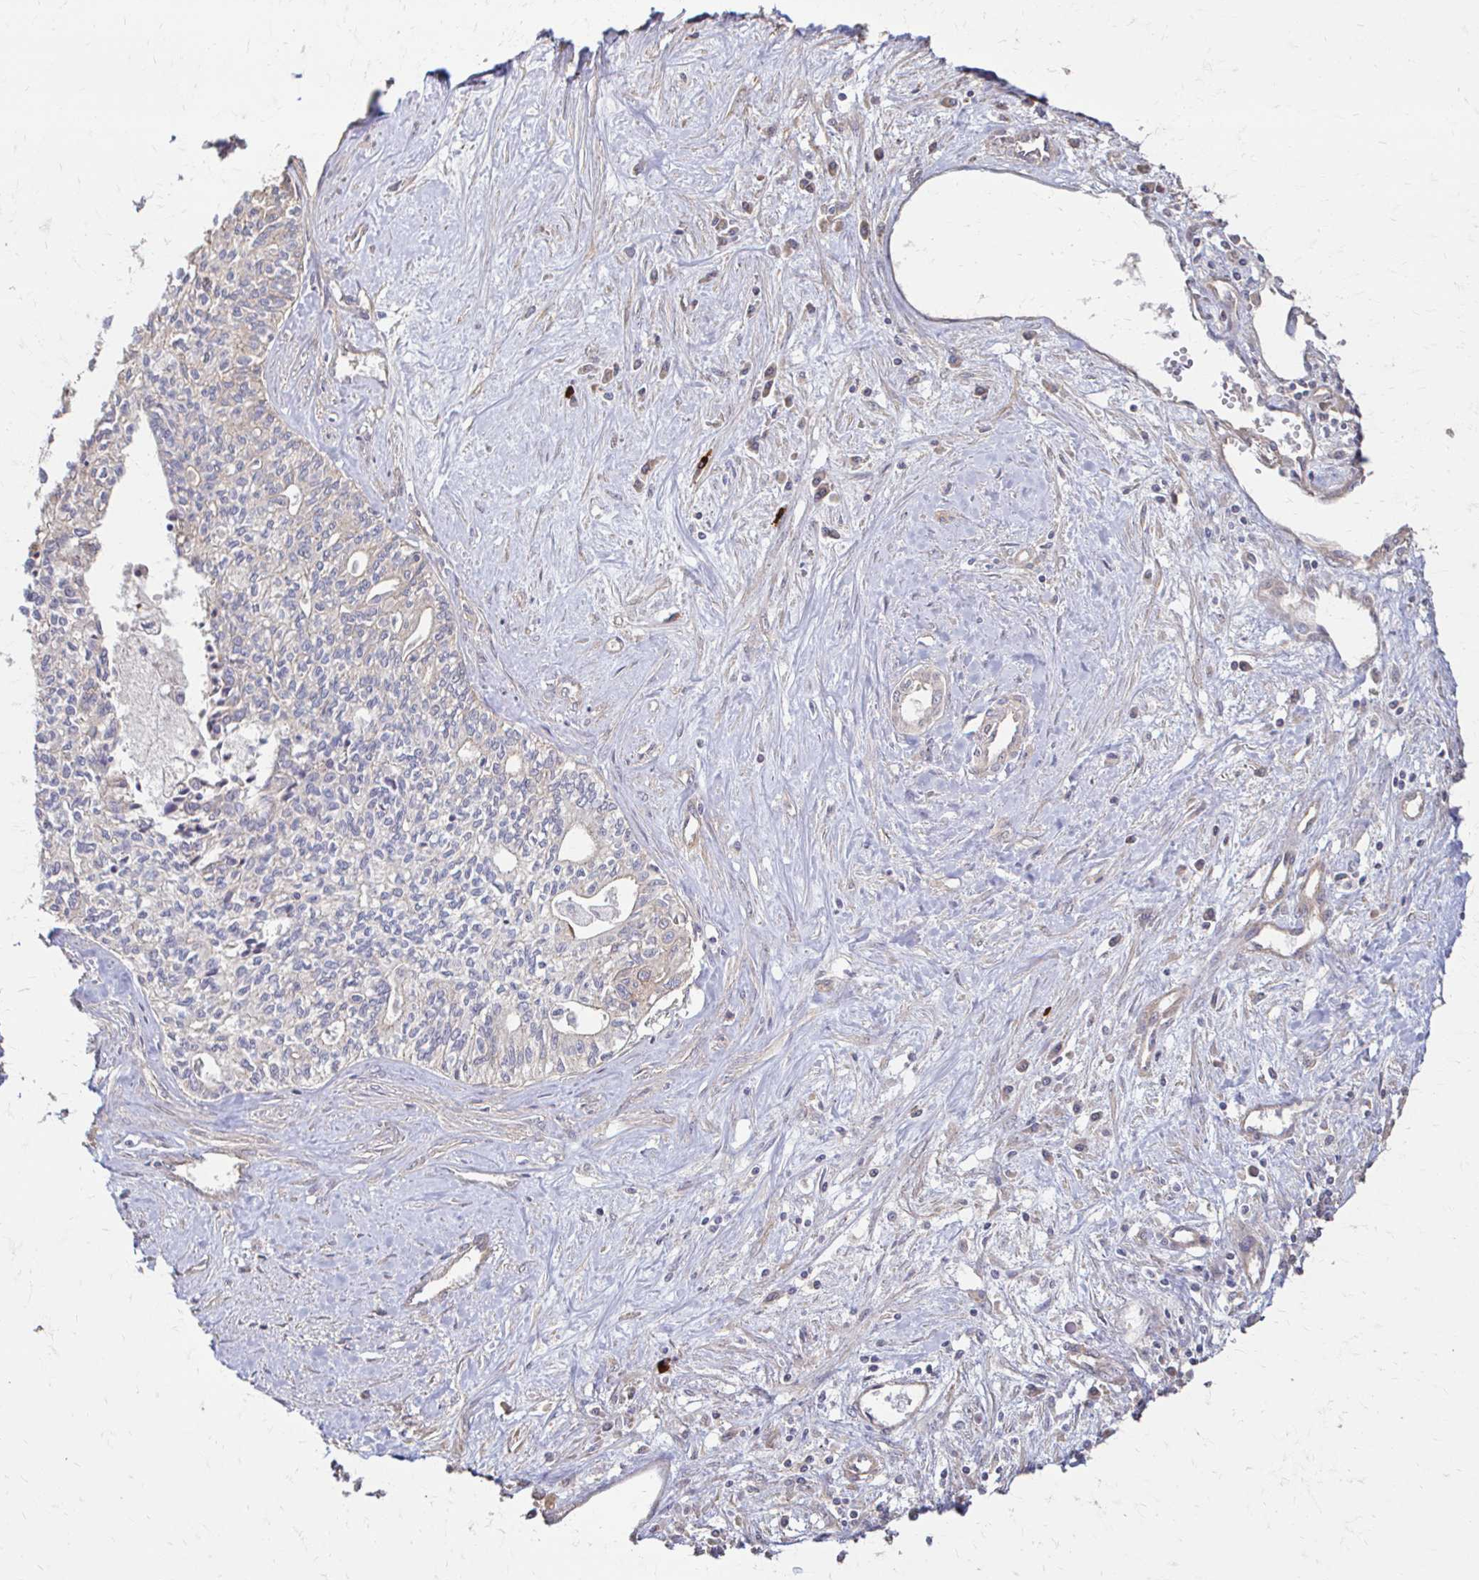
{"staining": {"intensity": "negative", "quantity": "none", "location": "none"}, "tissue": "liver cancer", "cell_type": "Tumor cells", "image_type": "cancer", "snomed": [{"axis": "morphology", "description": "Cholangiocarcinoma"}, {"axis": "topography", "description": "Liver"}], "caption": "A high-resolution micrograph shows immunohistochemistry staining of liver cancer, which exhibits no significant expression in tumor cells.", "gene": "IL18BP", "patient": {"sex": "female", "age": 61}}